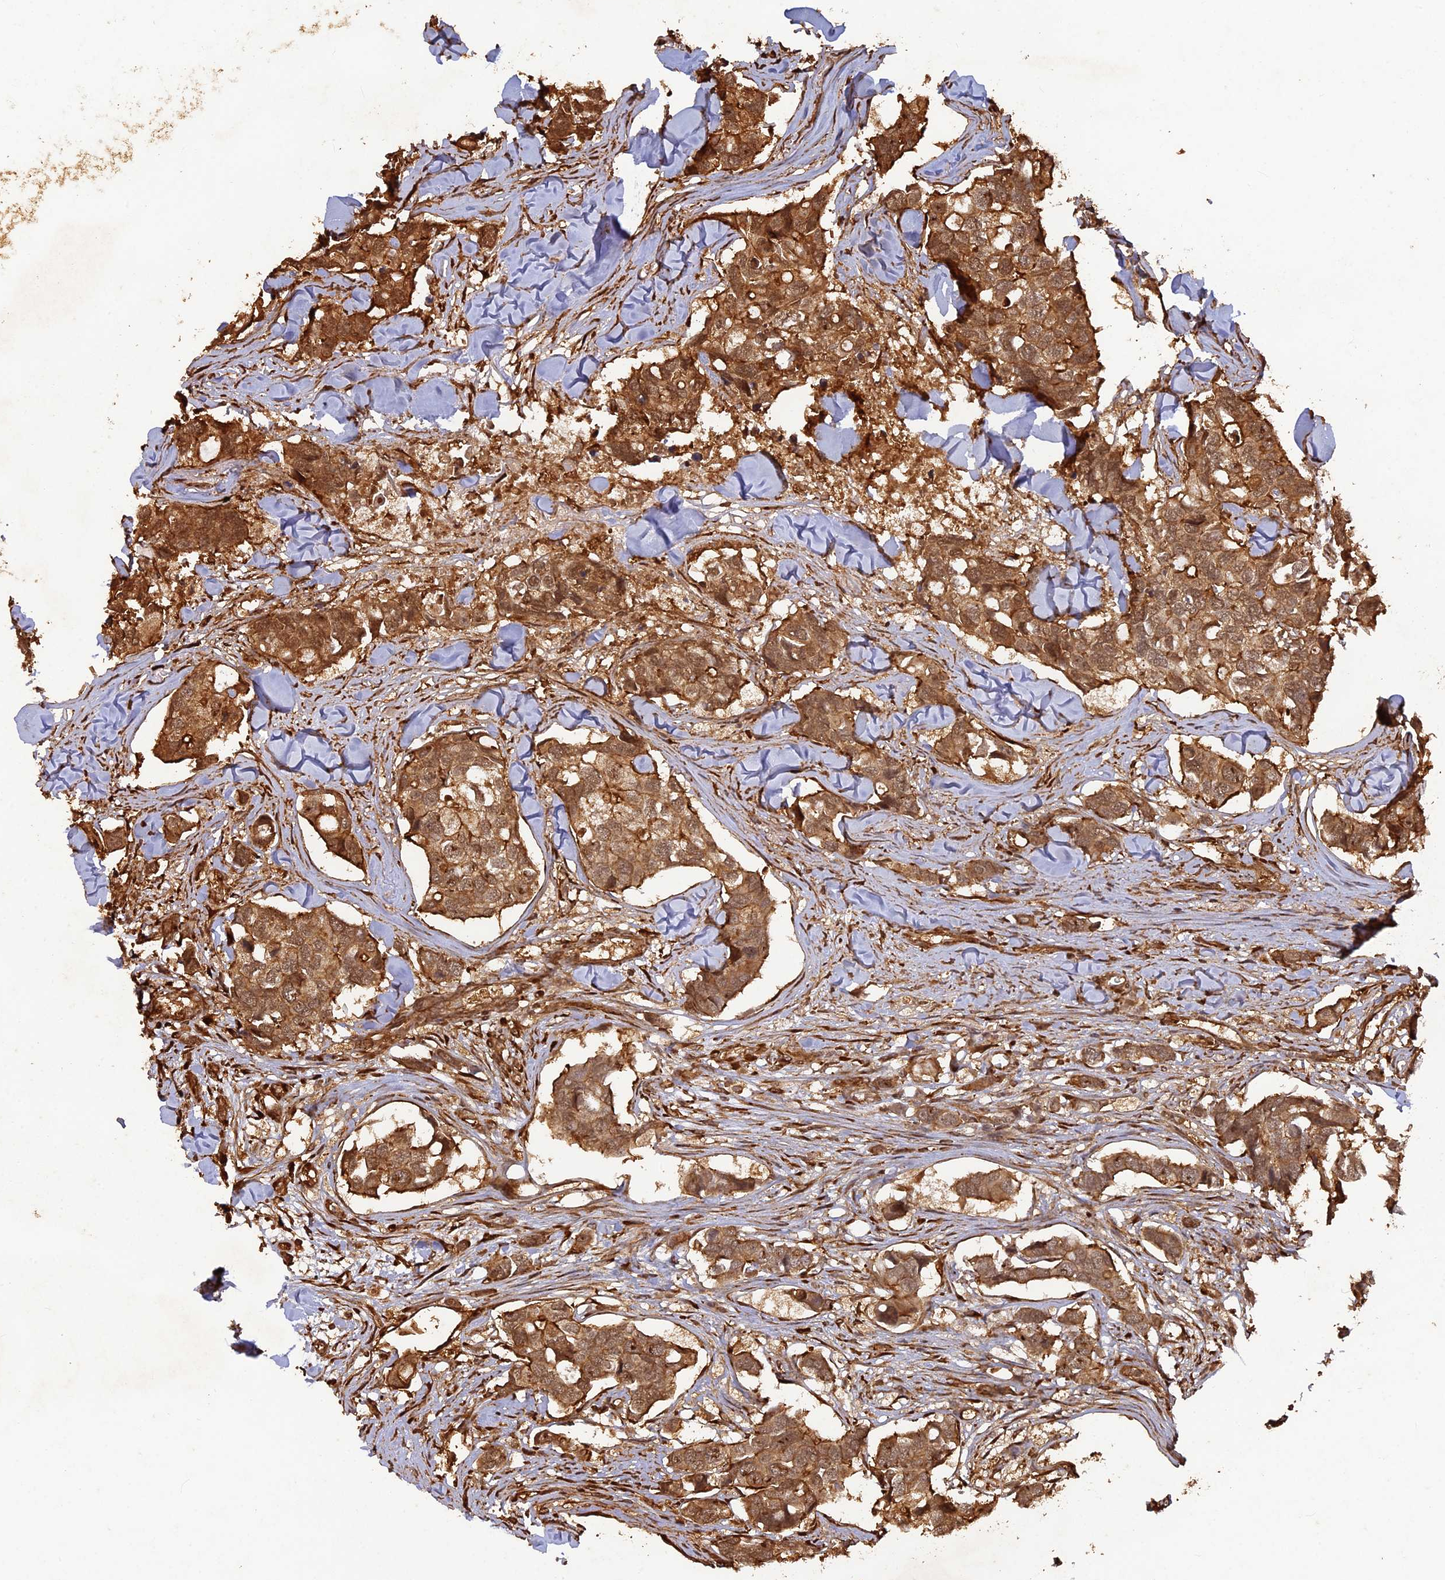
{"staining": {"intensity": "moderate", "quantity": ">75%", "location": "cytoplasmic/membranous"}, "tissue": "breast cancer", "cell_type": "Tumor cells", "image_type": "cancer", "snomed": [{"axis": "morphology", "description": "Duct carcinoma"}, {"axis": "topography", "description": "Breast"}], "caption": "Moderate cytoplasmic/membranous positivity for a protein is present in about >75% of tumor cells of breast cancer (invasive ductal carcinoma) using IHC.", "gene": "CCDC174", "patient": {"sex": "female", "age": 83}}